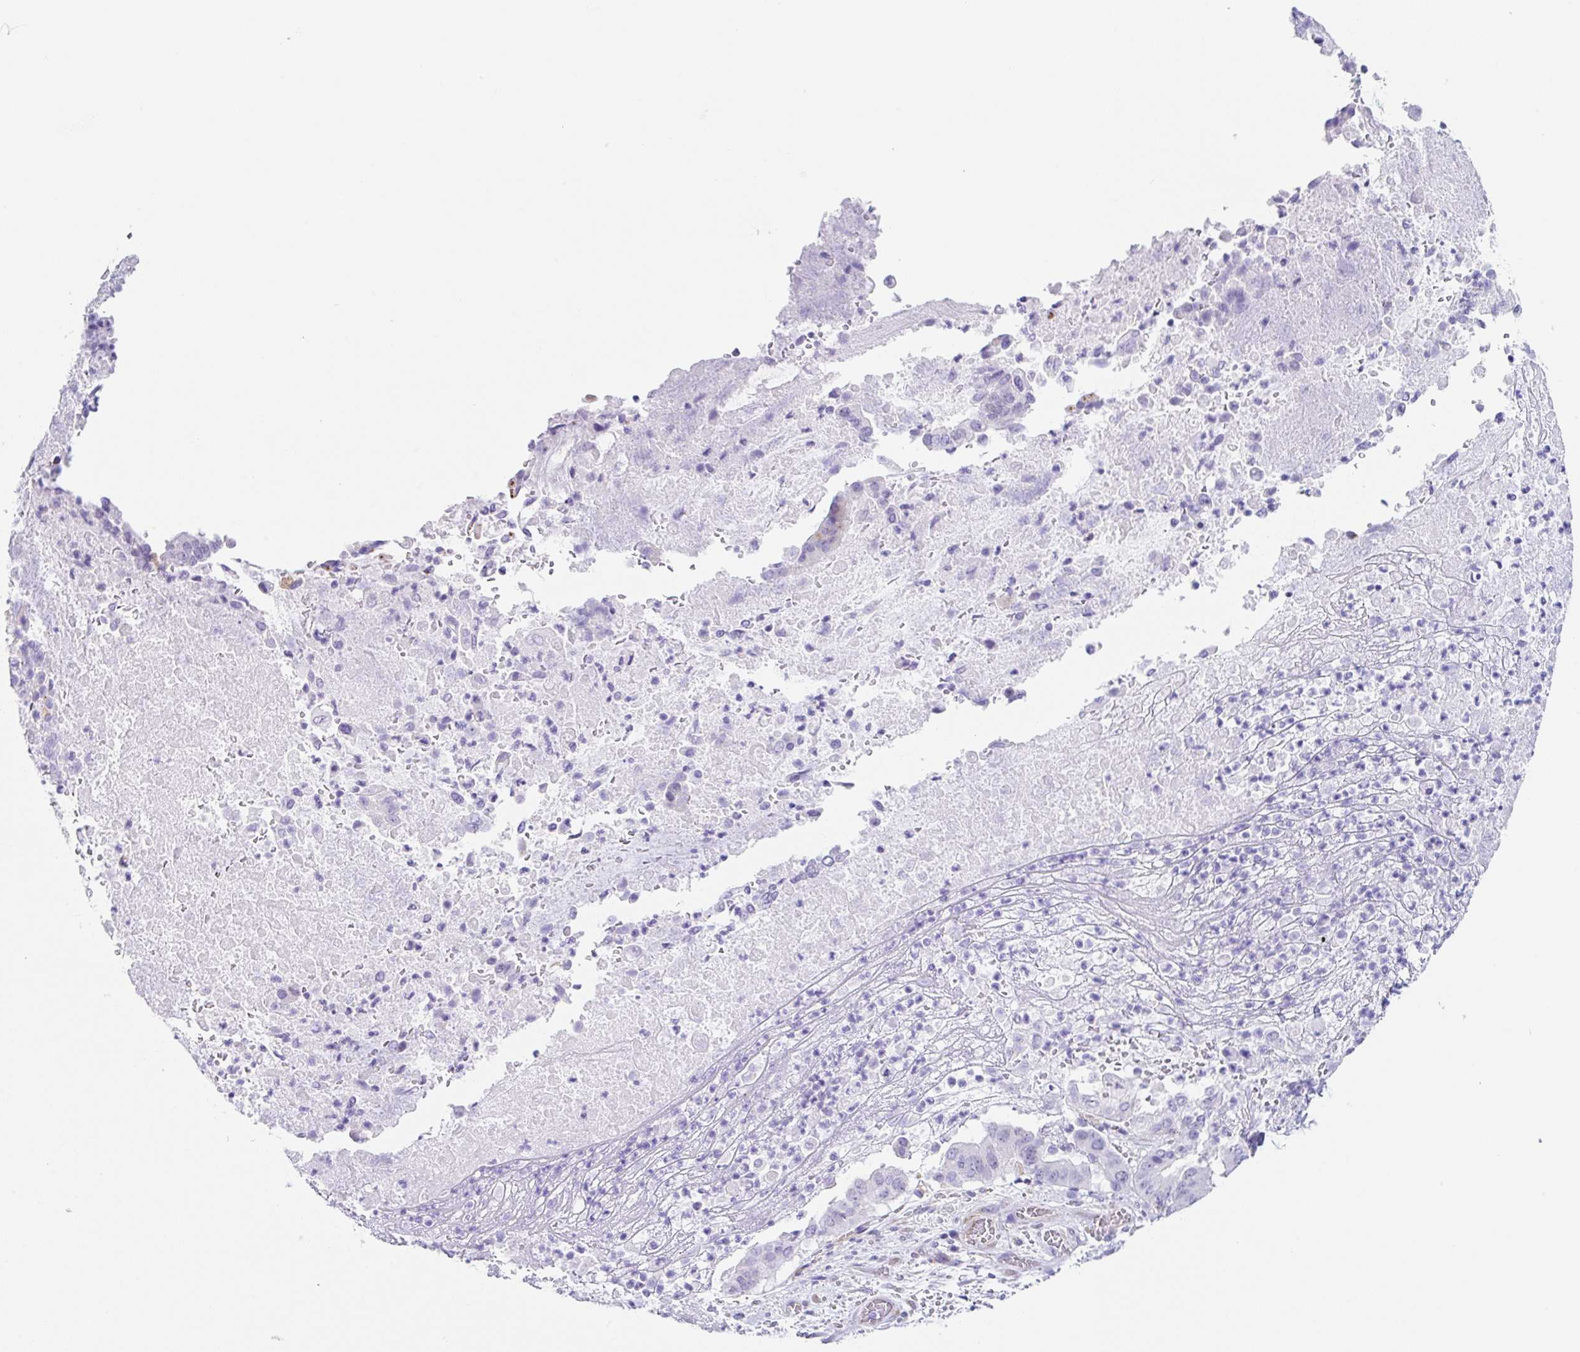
{"staining": {"intensity": "negative", "quantity": "none", "location": "none"}, "tissue": "pancreatic cancer", "cell_type": "Tumor cells", "image_type": "cancer", "snomed": [{"axis": "morphology", "description": "Adenocarcinoma, NOS"}, {"axis": "topography", "description": "Pancreas"}], "caption": "IHC of pancreatic cancer reveals no staining in tumor cells. (Immunohistochemistry, brightfield microscopy, high magnification).", "gene": "DKK4", "patient": {"sex": "female", "age": 77}}